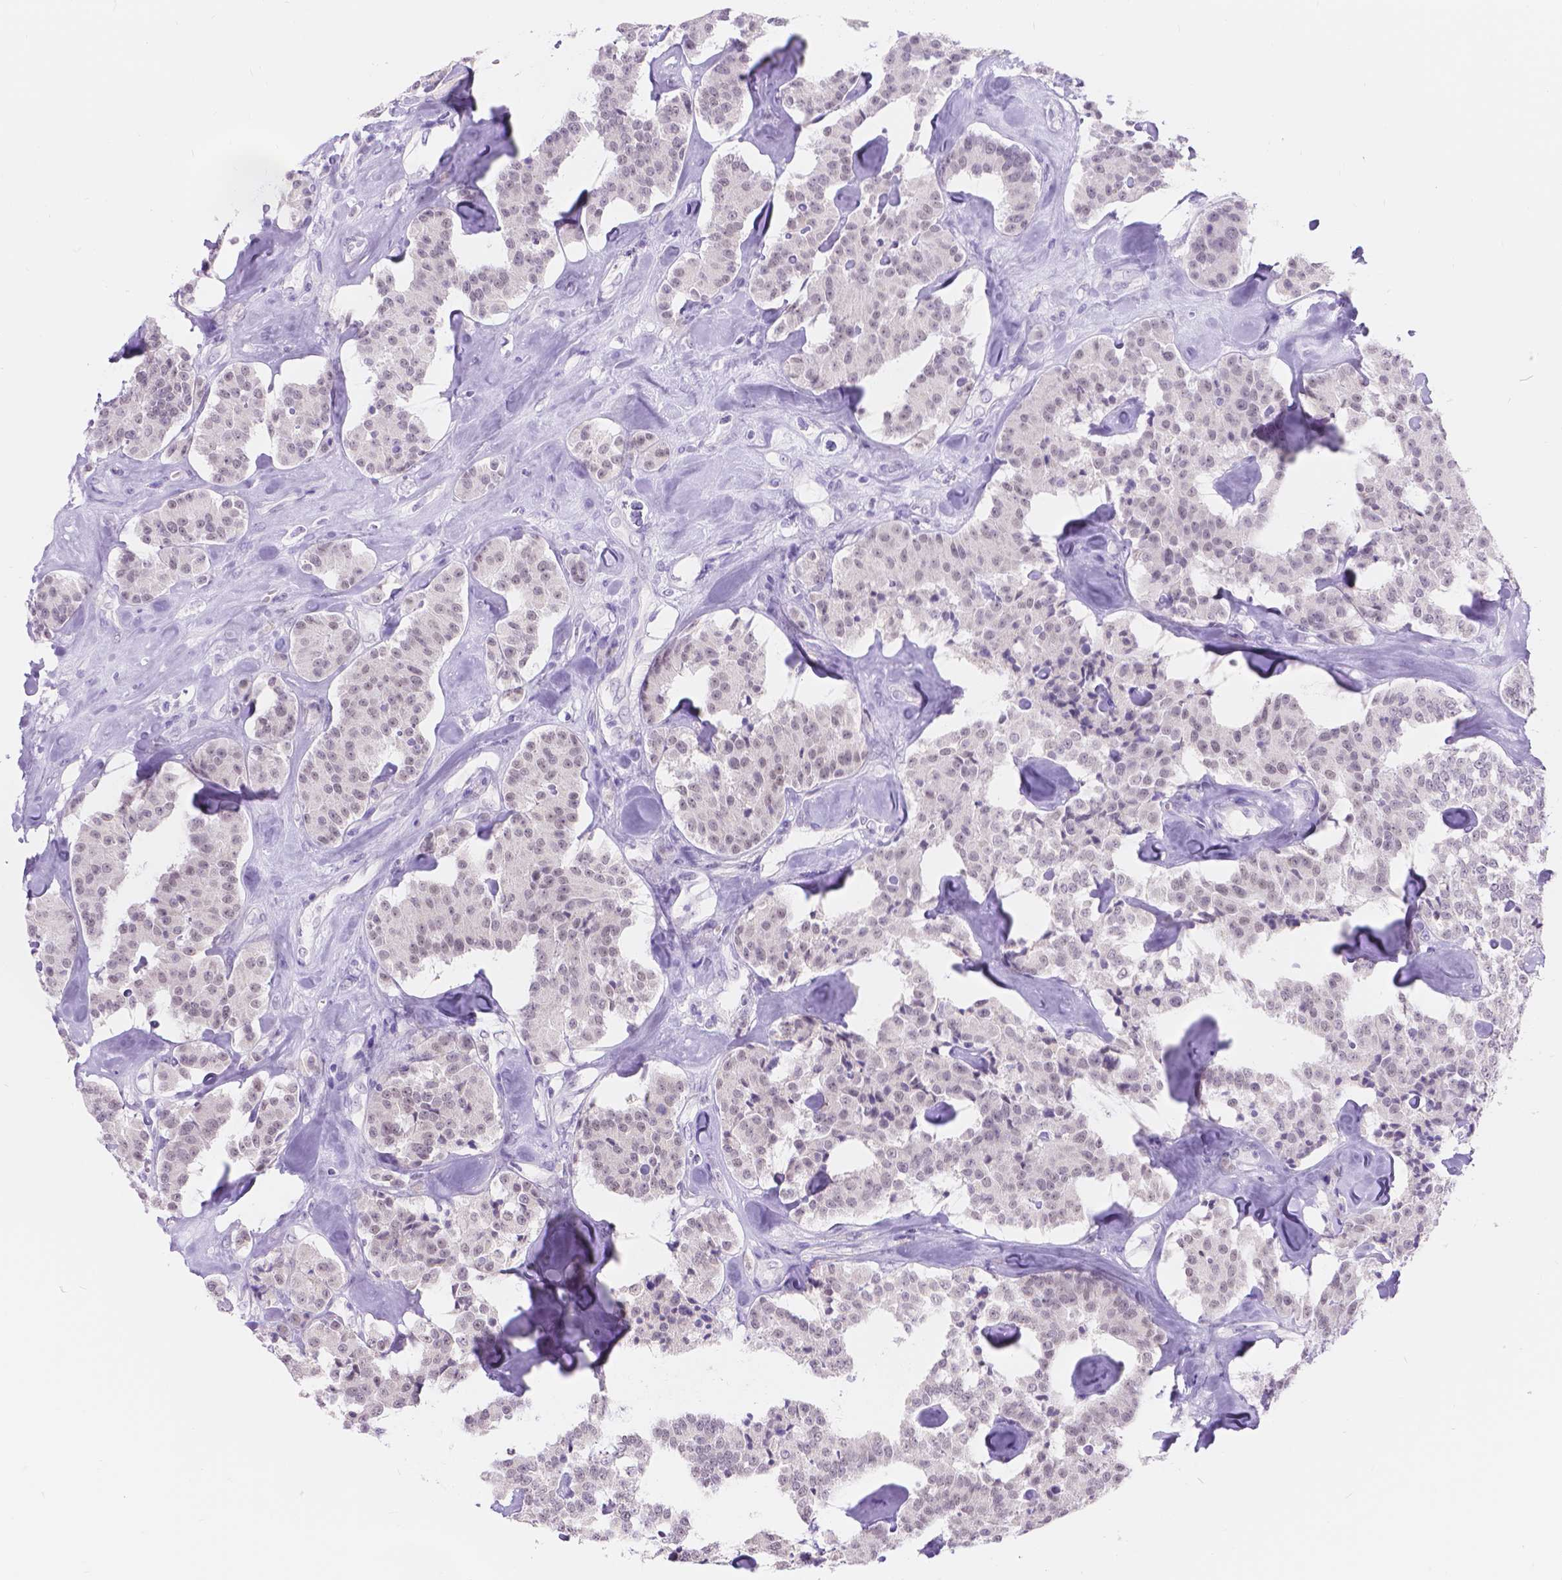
{"staining": {"intensity": "negative", "quantity": "none", "location": "none"}, "tissue": "carcinoid", "cell_type": "Tumor cells", "image_type": "cancer", "snomed": [{"axis": "morphology", "description": "Carcinoid, malignant, NOS"}, {"axis": "topography", "description": "Pancreas"}], "caption": "A high-resolution image shows IHC staining of carcinoid, which displays no significant staining in tumor cells.", "gene": "DCC", "patient": {"sex": "male", "age": 41}}